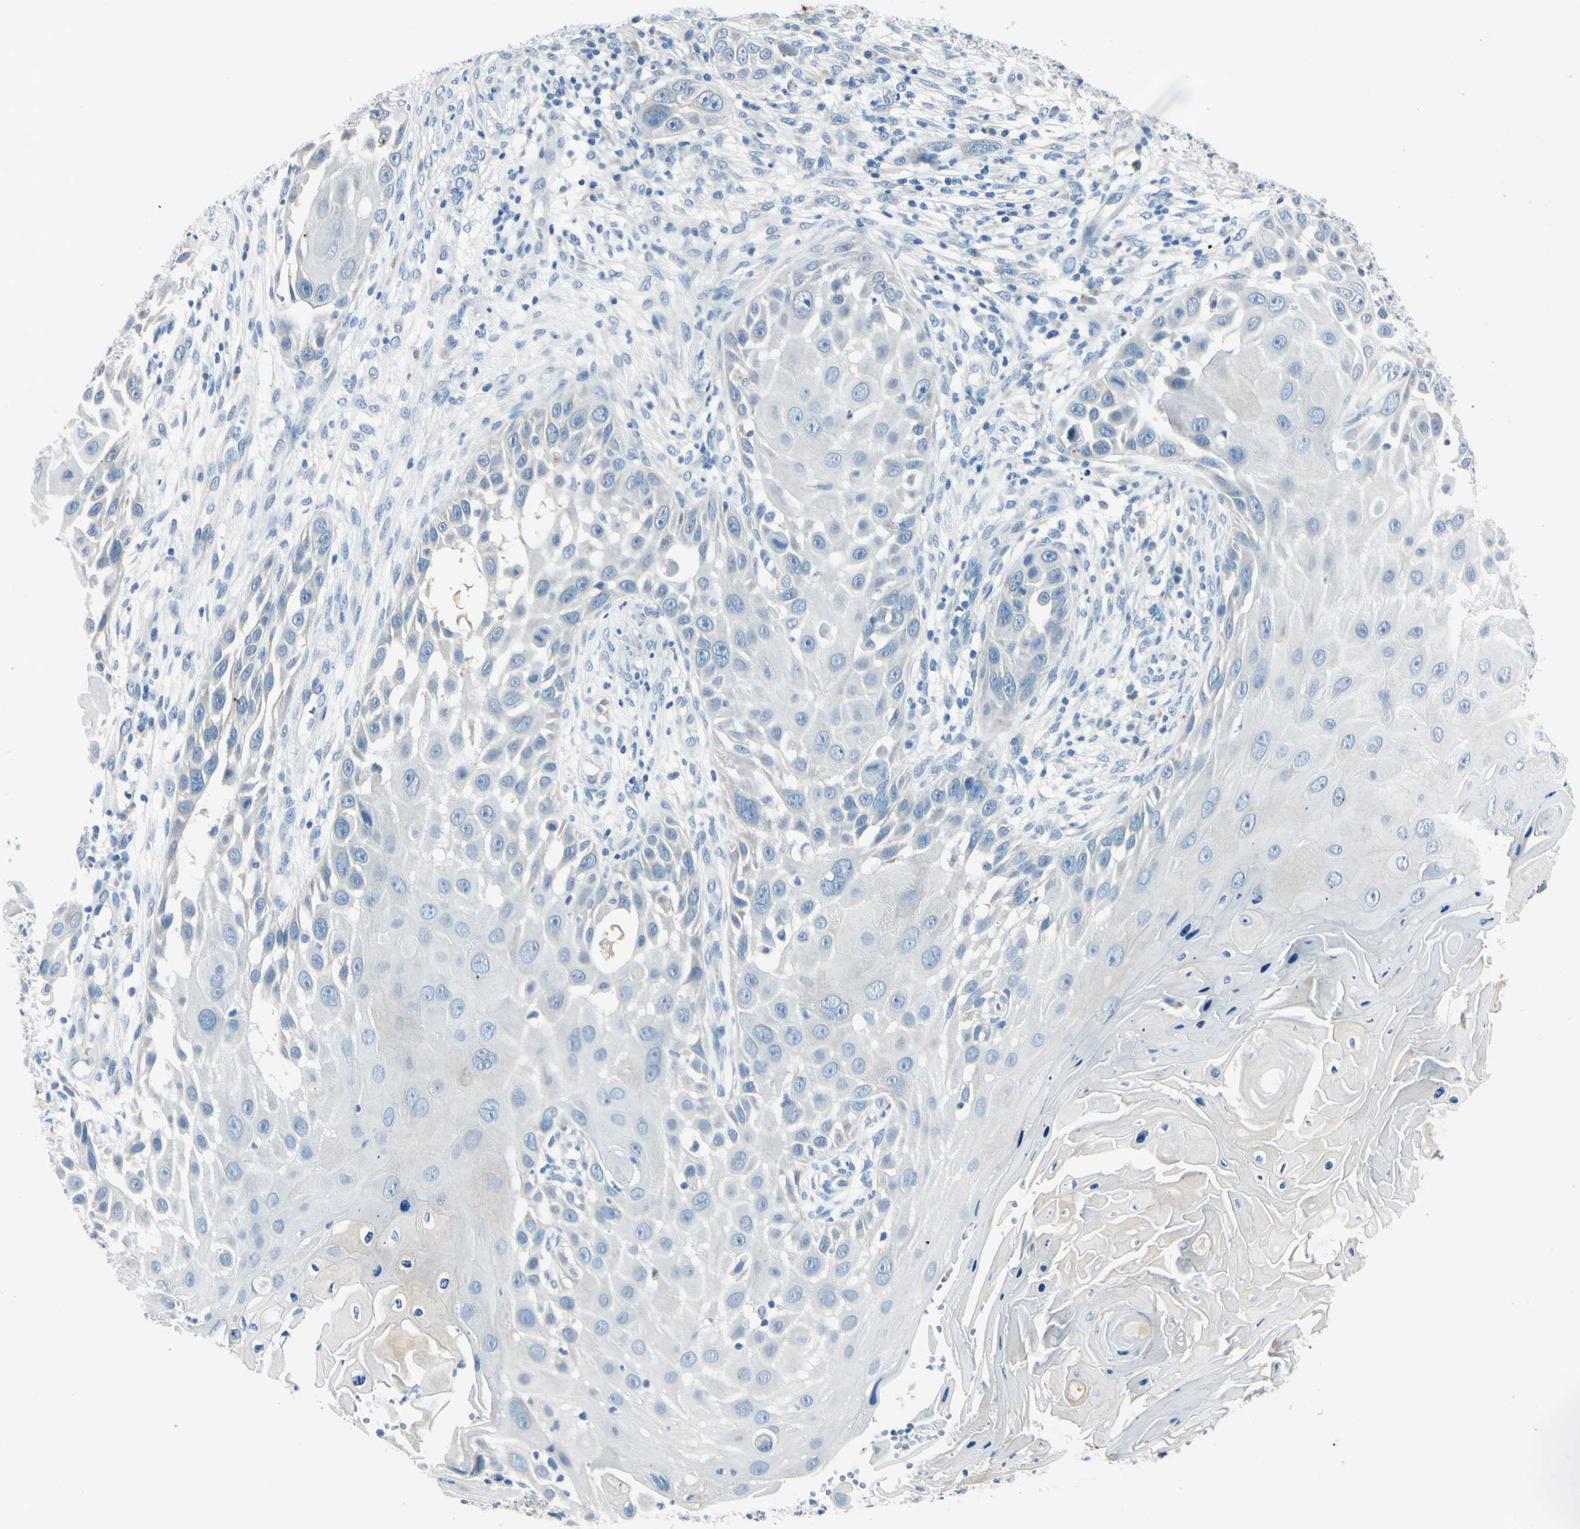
{"staining": {"intensity": "negative", "quantity": "none", "location": "none"}, "tissue": "skin cancer", "cell_type": "Tumor cells", "image_type": "cancer", "snomed": [{"axis": "morphology", "description": "Squamous cell carcinoma, NOS"}, {"axis": "topography", "description": "Skin"}], "caption": "A micrograph of human skin cancer (squamous cell carcinoma) is negative for staining in tumor cells. (Stains: DAB immunohistochemistry with hematoxylin counter stain, Microscopy: brightfield microscopy at high magnification).", "gene": "SNAP91", "patient": {"sex": "female", "age": 44}}